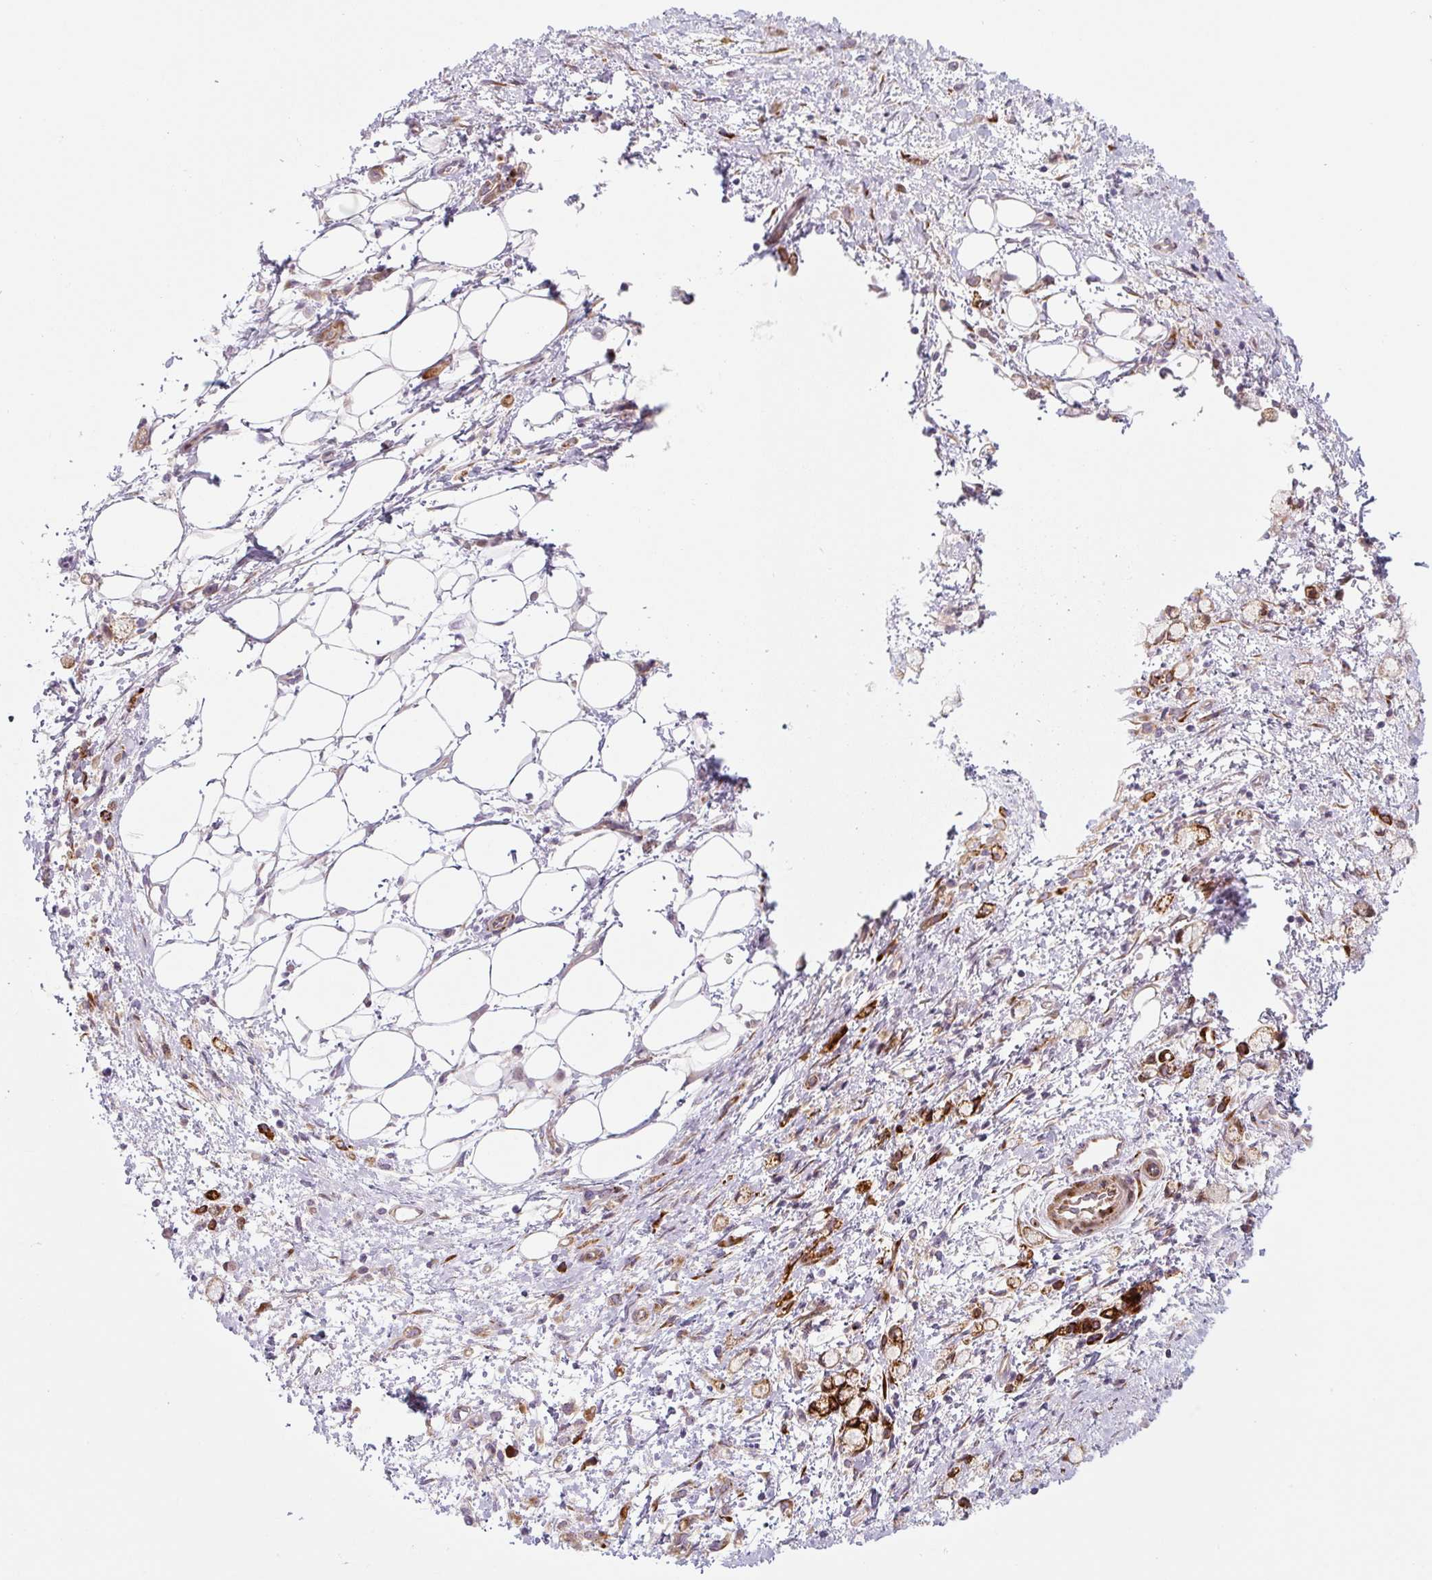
{"staining": {"intensity": "strong", "quantity": ">75%", "location": "cytoplasmic/membranous"}, "tissue": "stomach cancer", "cell_type": "Tumor cells", "image_type": "cancer", "snomed": [{"axis": "morphology", "description": "Adenocarcinoma, NOS"}, {"axis": "topography", "description": "Stomach"}], "caption": "Human stomach adenocarcinoma stained with a protein marker shows strong staining in tumor cells.", "gene": "DISP3", "patient": {"sex": "female", "age": 60}}